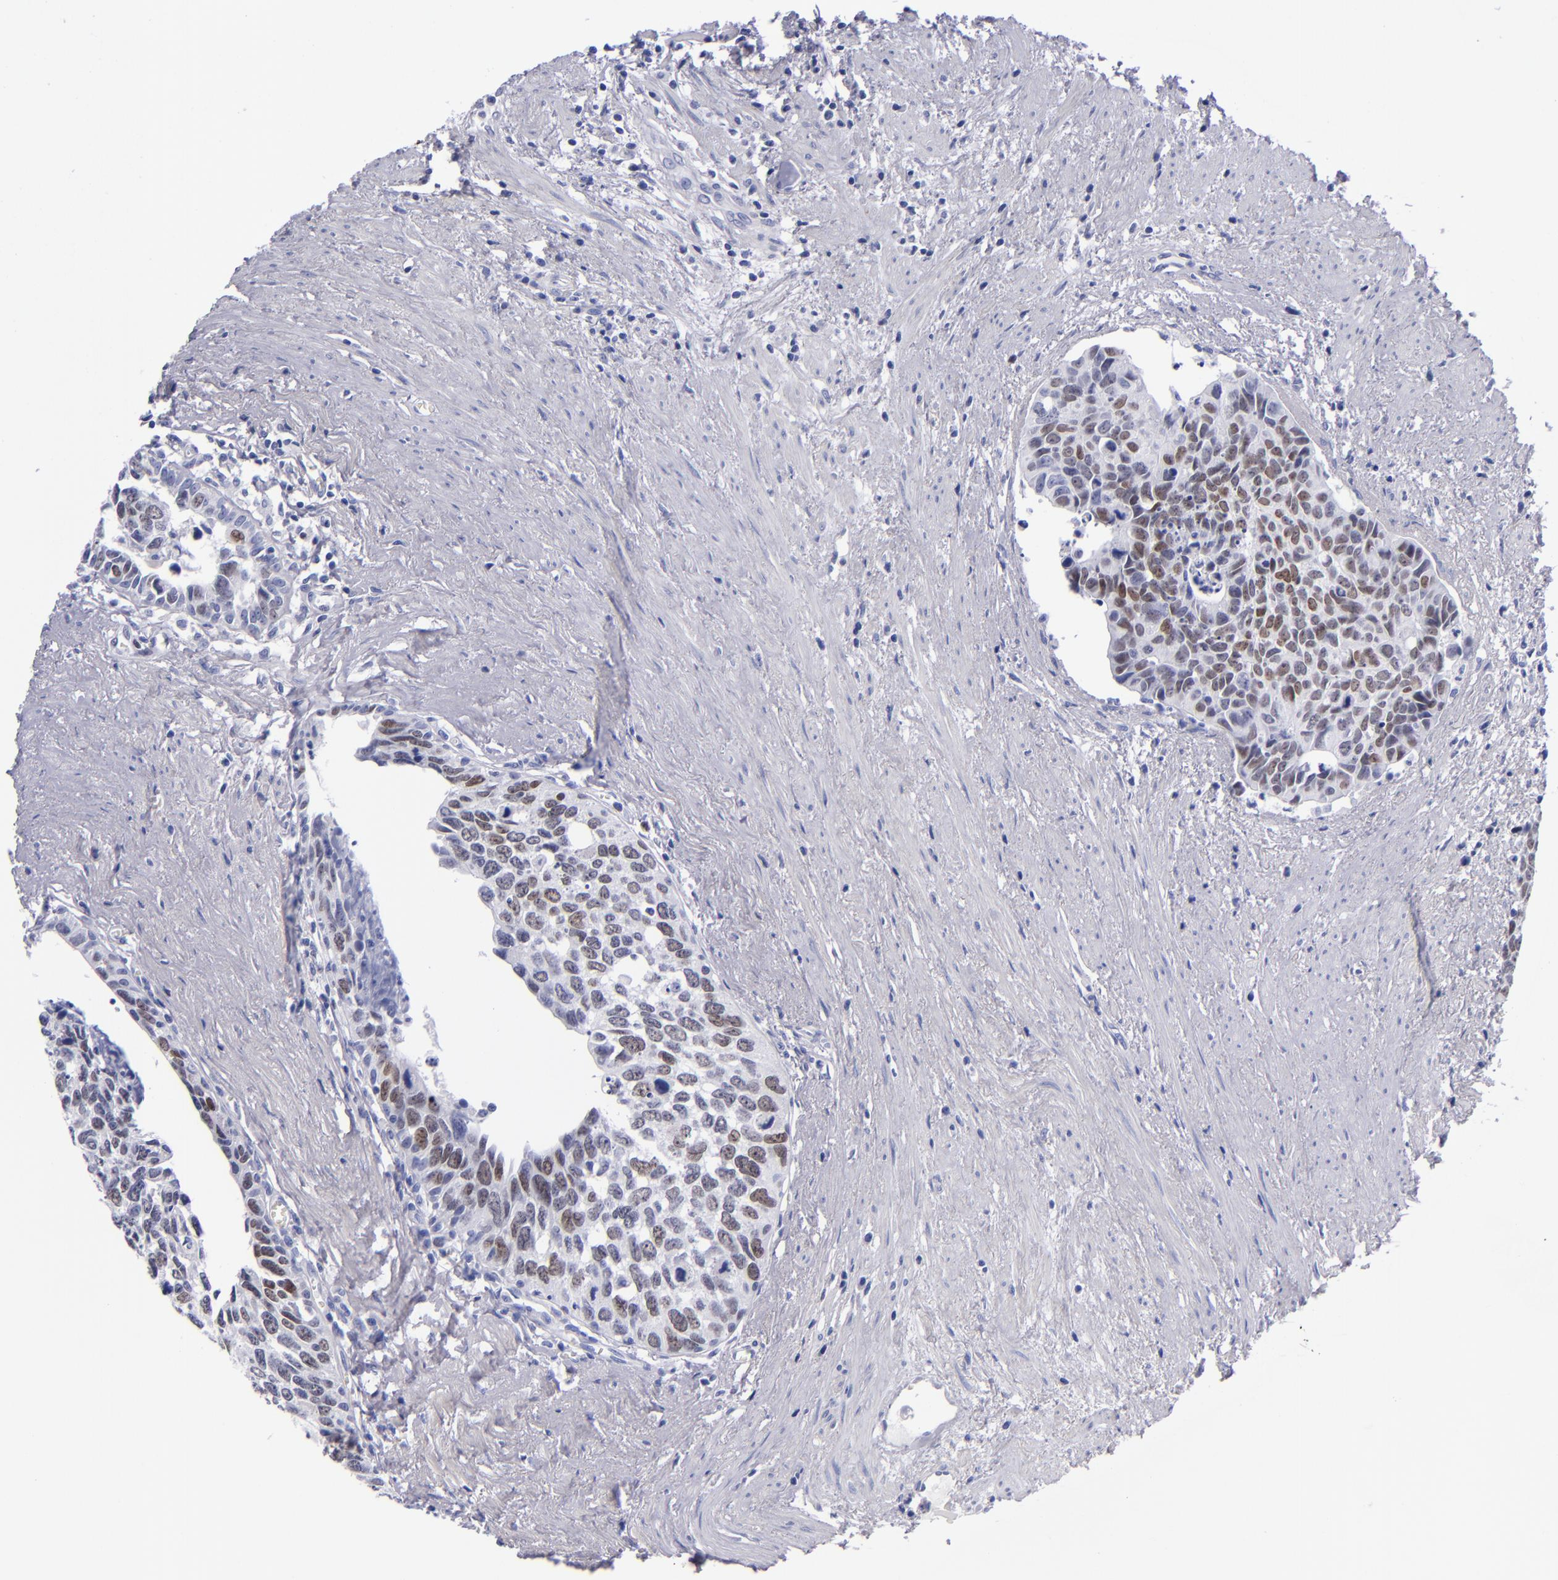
{"staining": {"intensity": "weak", "quantity": "<25%", "location": "nuclear"}, "tissue": "urothelial cancer", "cell_type": "Tumor cells", "image_type": "cancer", "snomed": [{"axis": "morphology", "description": "Urothelial carcinoma, High grade"}, {"axis": "topography", "description": "Urinary bladder"}], "caption": "High-grade urothelial carcinoma stained for a protein using IHC demonstrates no staining tumor cells.", "gene": "MCM7", "patient": {"sex": "male", "age": 81}}